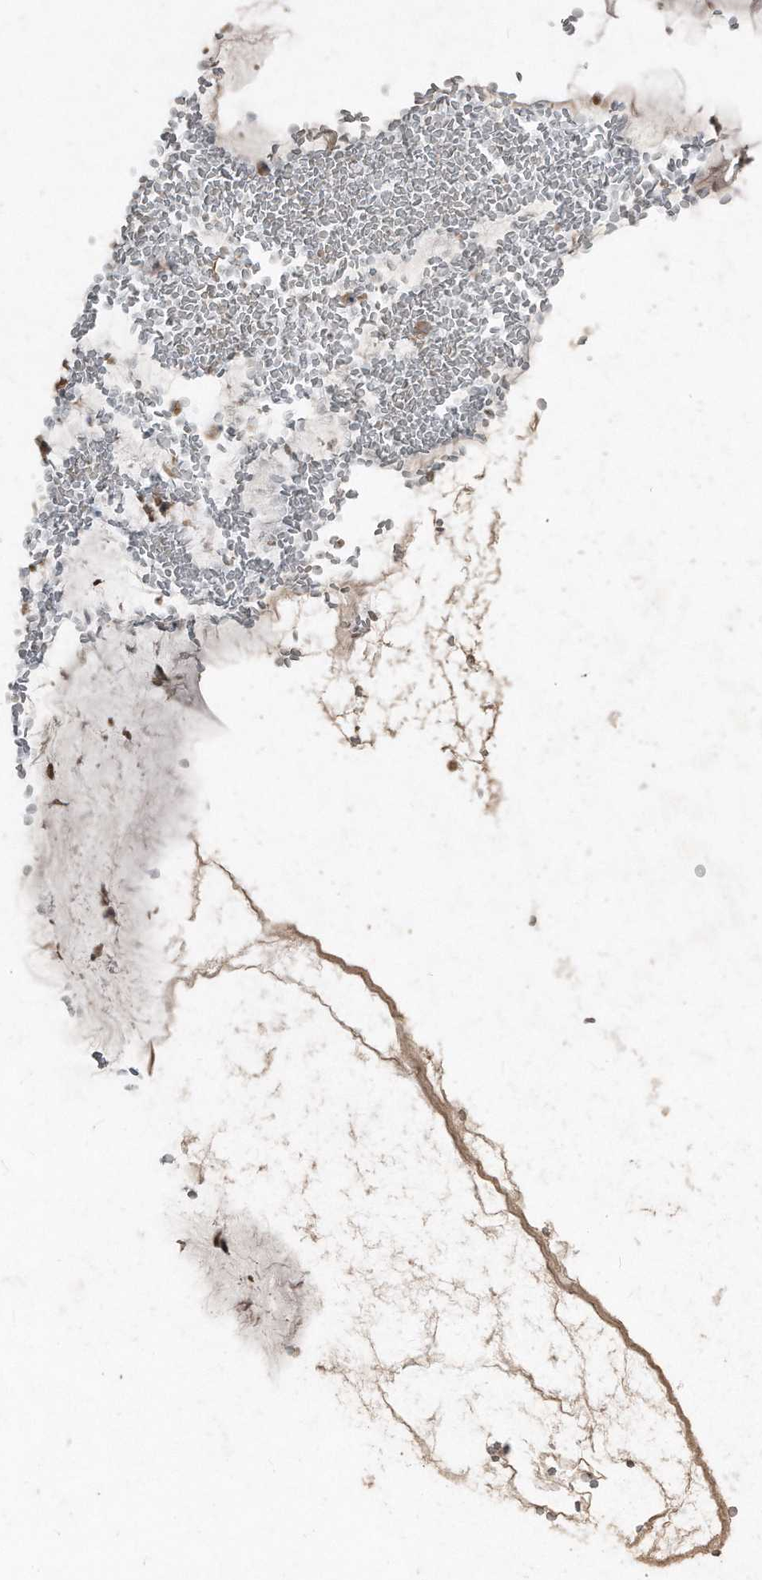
{"staining": {"intensity": "moderate", "quantity": ">75%", "location": "cytoplasmic/membranous"}, "tissue": "ovarian cancer", "cell_type": "Tumor cells", "image_type": "cancer", "snomed": [{"axis": "morphology", "description": "Cystadenocarcinoma, mucinous, NOS"}, {"axis": "topography", "description": "Ovary"}], "caption": "High-magnification brightfield microscopy of ovarian cancer (mucinous cystadenocarcinoma) stained with DAB (brown) and counterstained with hematoxylin (blue). tumor cells exhibit moderate cytoplasmic/membranous positivity is identified in about>75% of cells.", "gene": "ANKRD10", "patient": {"sex": "female", "age": 73}}